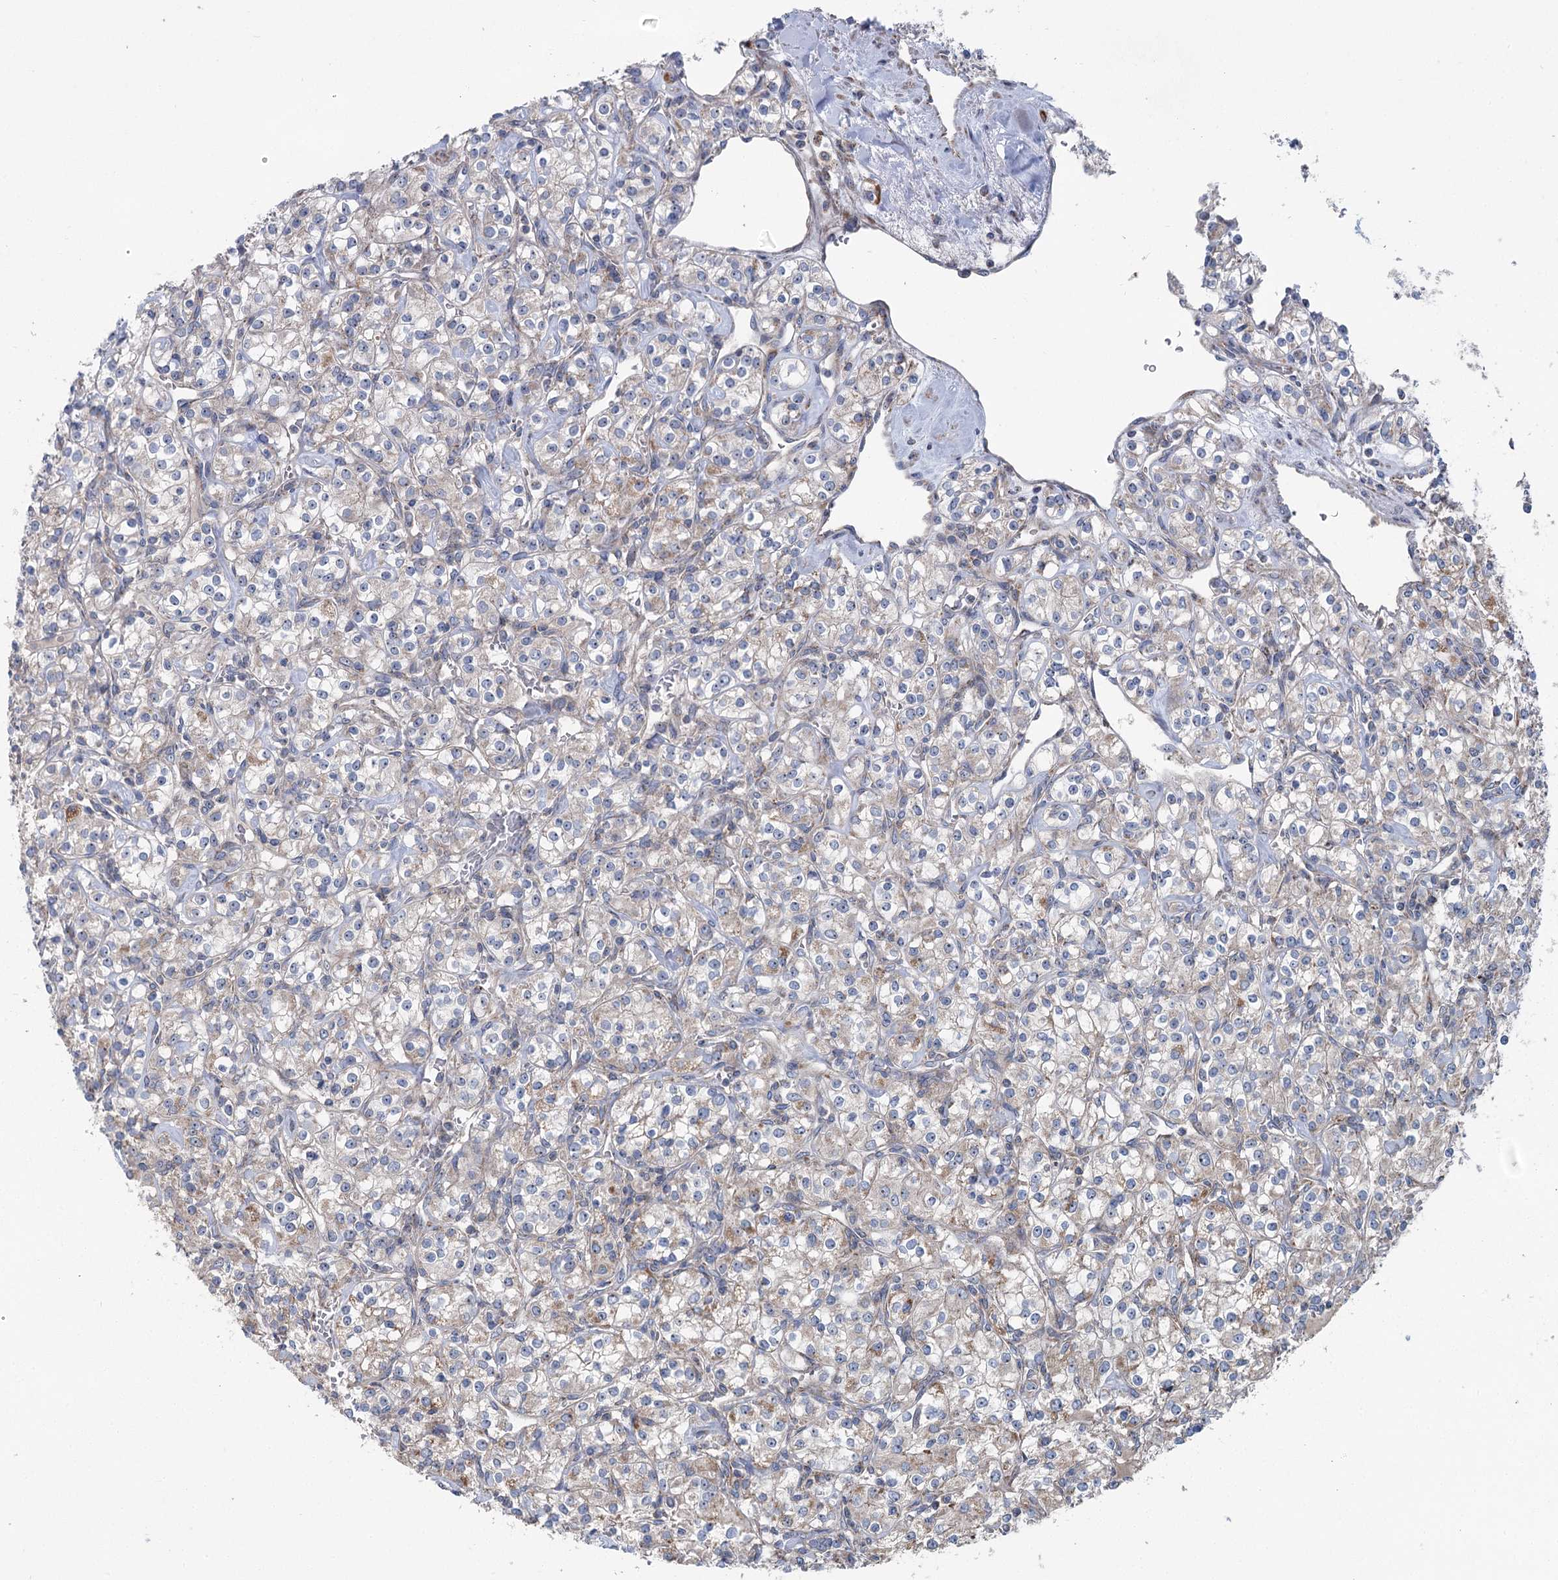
{"staining": {"intensity": "weak", "quantity": "<25%", "location": "cytoplasmic/membranous"}, "tissue": "renal cancer", "cell_type": "Tumor cells", "image_type": "cancer", "snomed": [{"axis": "morphology", "description": "Adenocarcinoma, NOS"}, {"axis": "topography", "description": "Kidney"}], "caption": "IHC of renal cancer reveals no expression in tumor cells.", "gene": "MARK2", "patient": {"sex": "male", "age": 77}}